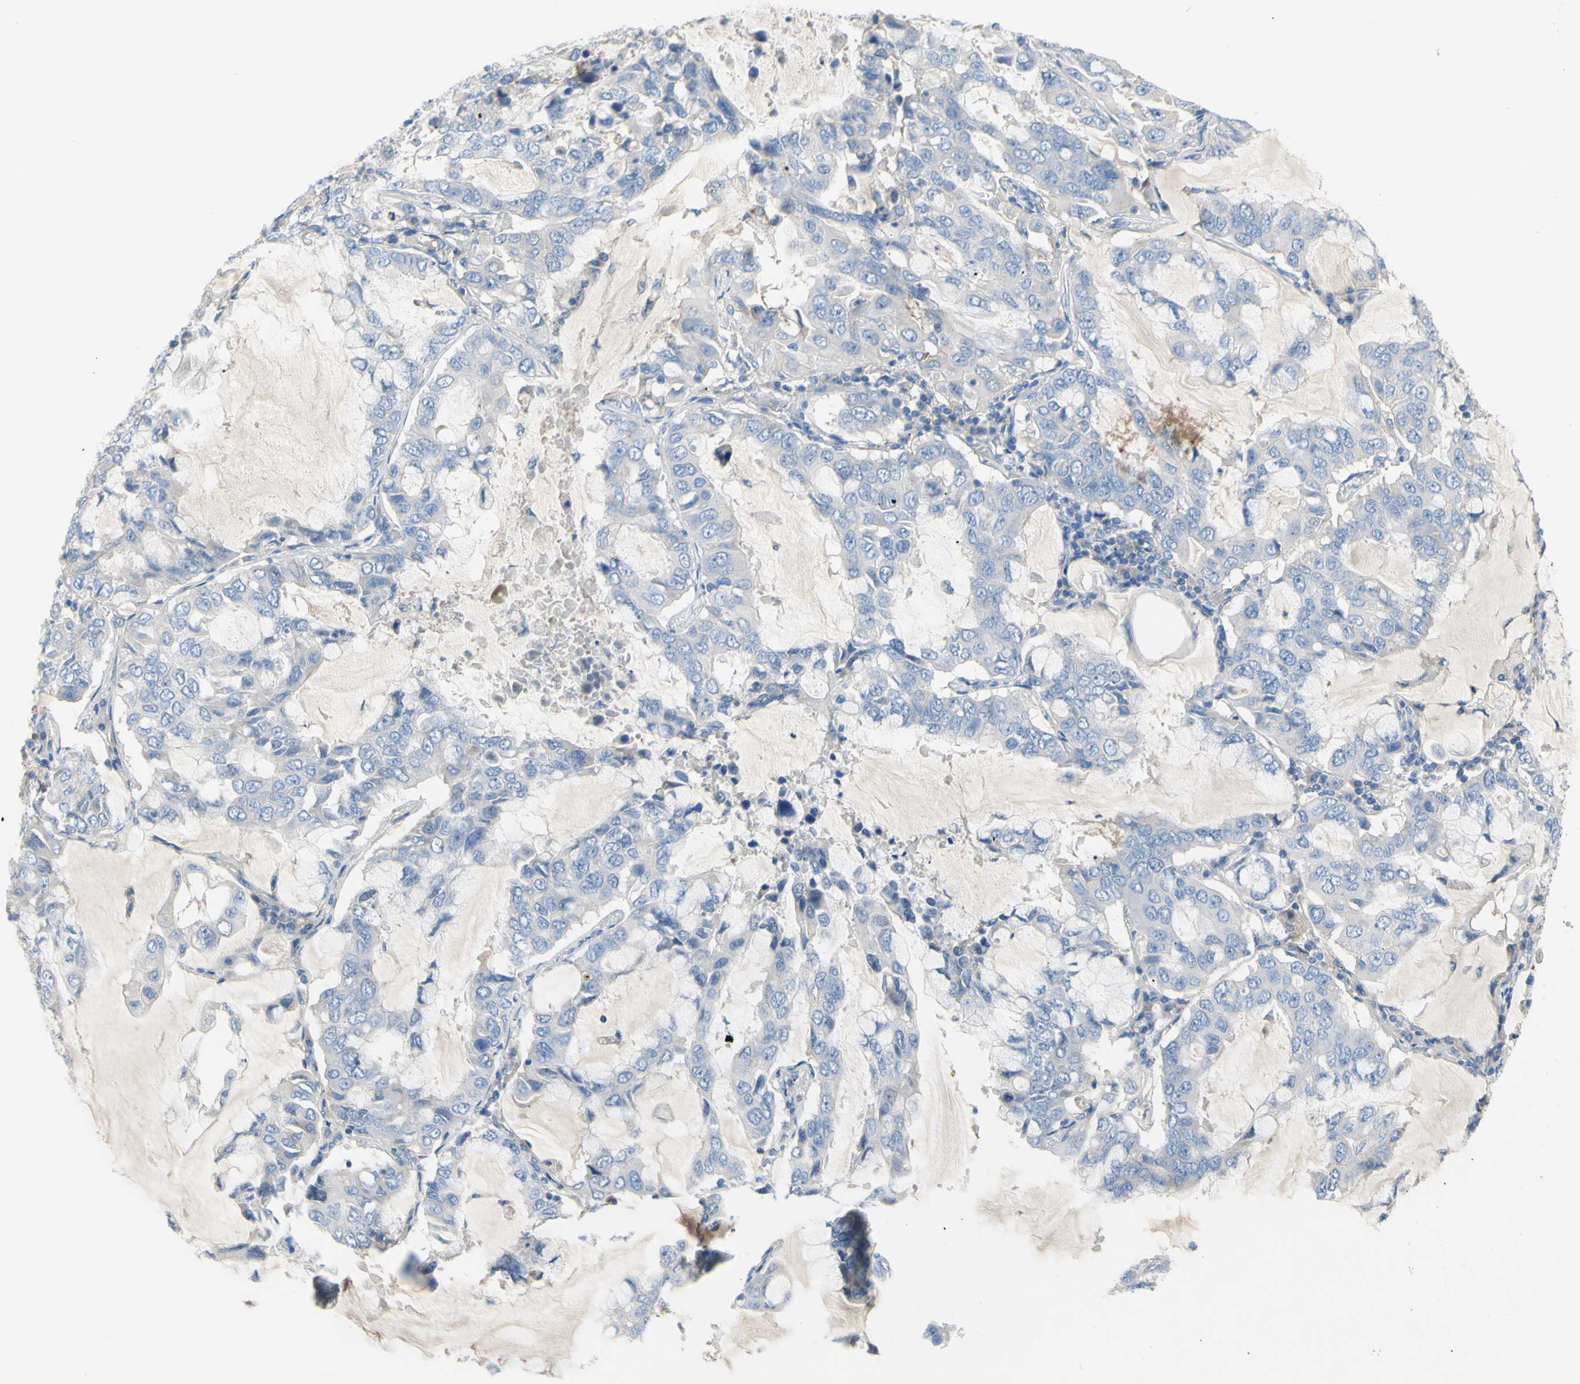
{"staining": {"intensity": "negative", "quantity": "none", "location": "none"}, "tissue": "lung cancer", "cell_type": "Tumor cells", "image_type": "cancer", "snomed": [{"axis": "morphology", "description": "Adenocarcinoma, NOS"}, {"axis": "topography", "description": "Lung"}], "caption": "Lung cancer was stained to show a protein in brown. There is no significant expression in tumor cells.", "gene": "TMEM59L", "patient": {"sex": "male", "age": 64}}